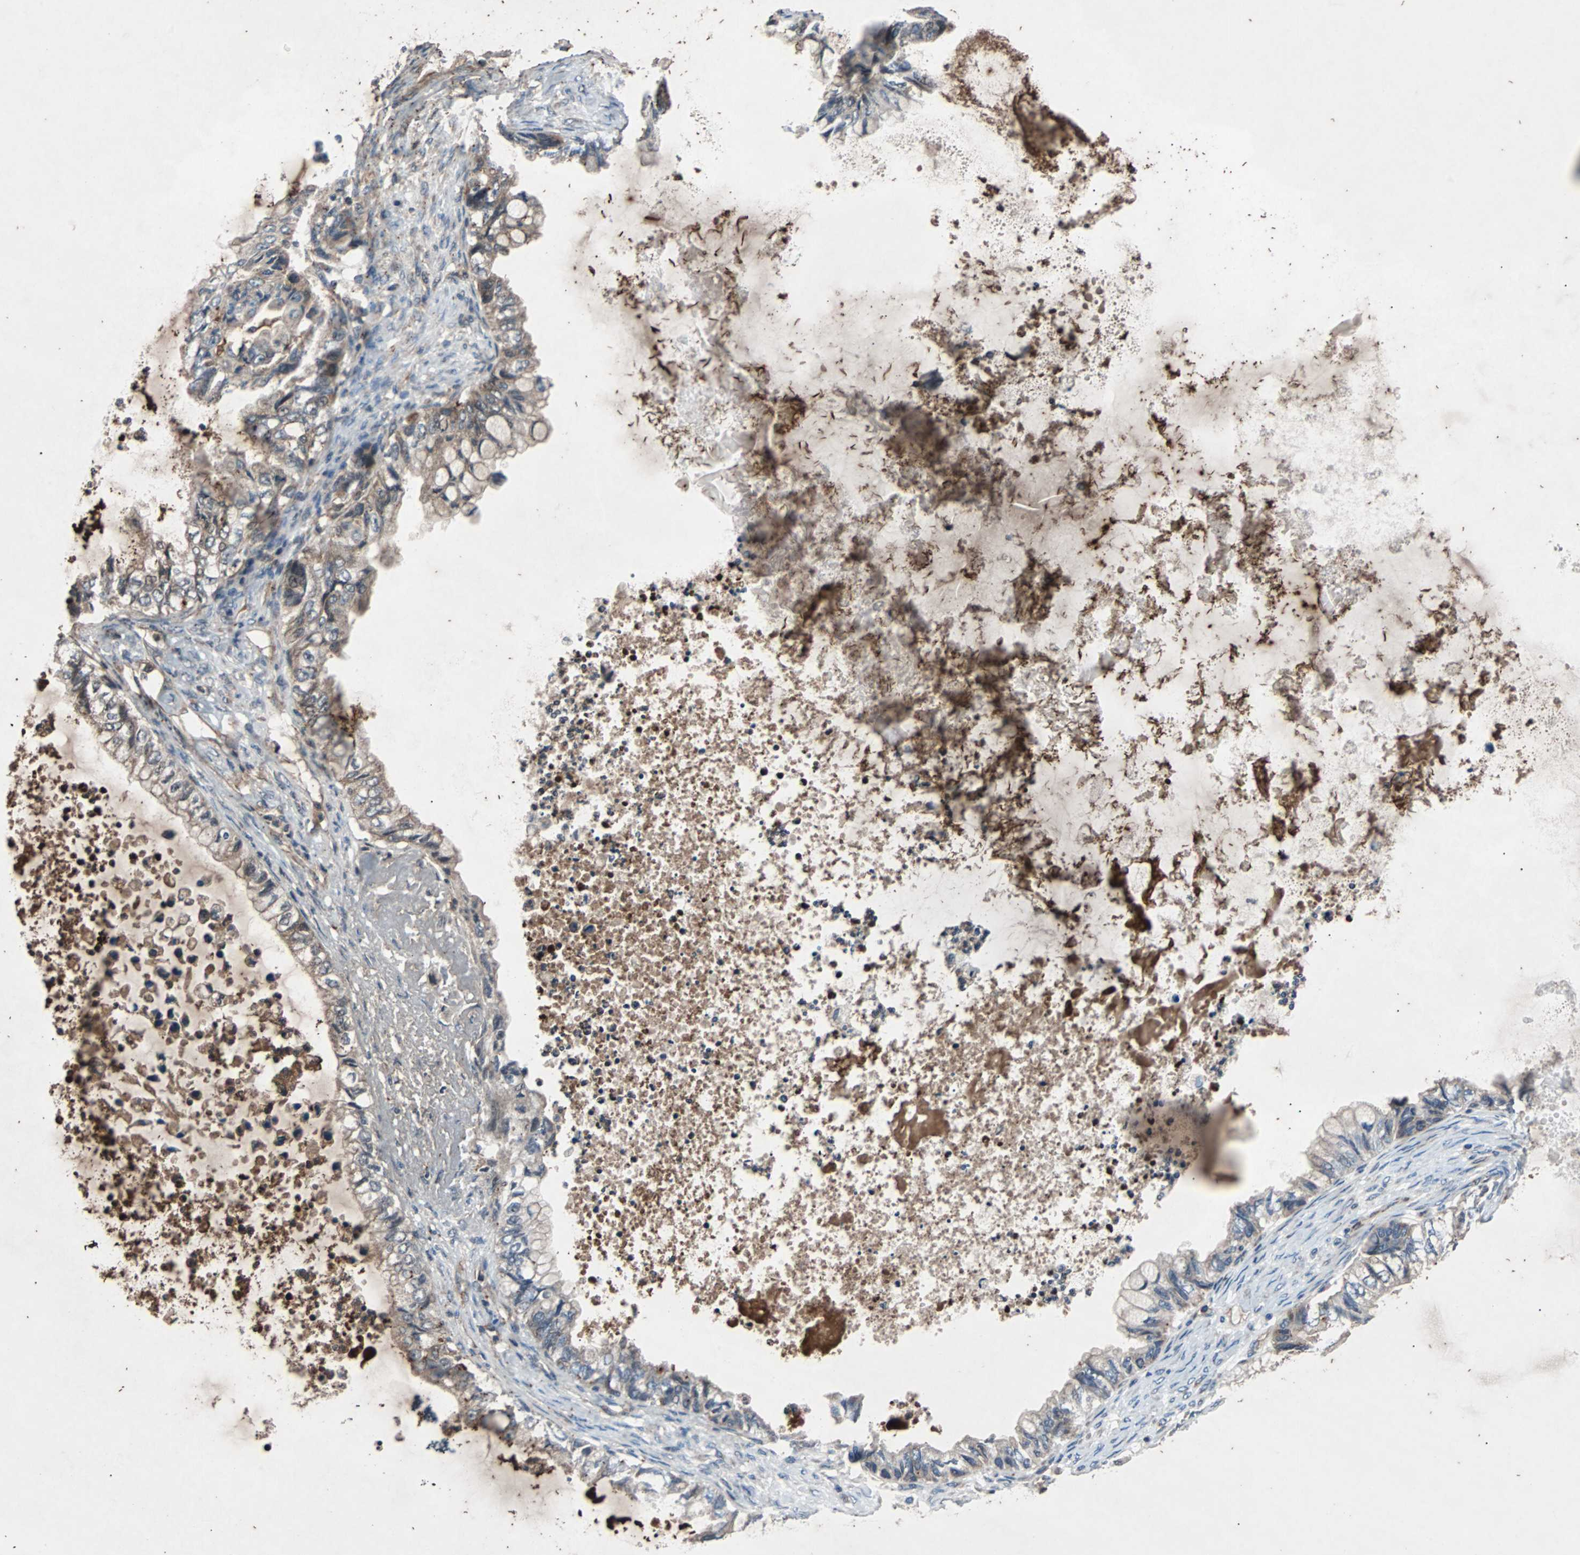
{"staining": {"intensity": "weak", "quantity": "25%-75%", "location": "cytoplasmic/membranous"}, "tissue": "ovarian cancer", "cell_type": "Tumor cells", "image_type": "cancer", "snomed": [{"axis": "morphology", "description": "Cystadenocarcinoma, mucinous, NOS"}, {"axis": "topography", "description": "Ovary"}], "caption": "IHC of human ovarian cancer shows low levels of weak cytoplasmic/membranous staining in approximately 25%-75% of tumor cells.", "gene": "ACTR3", "patient": {"sex": "female", "age": 80}}